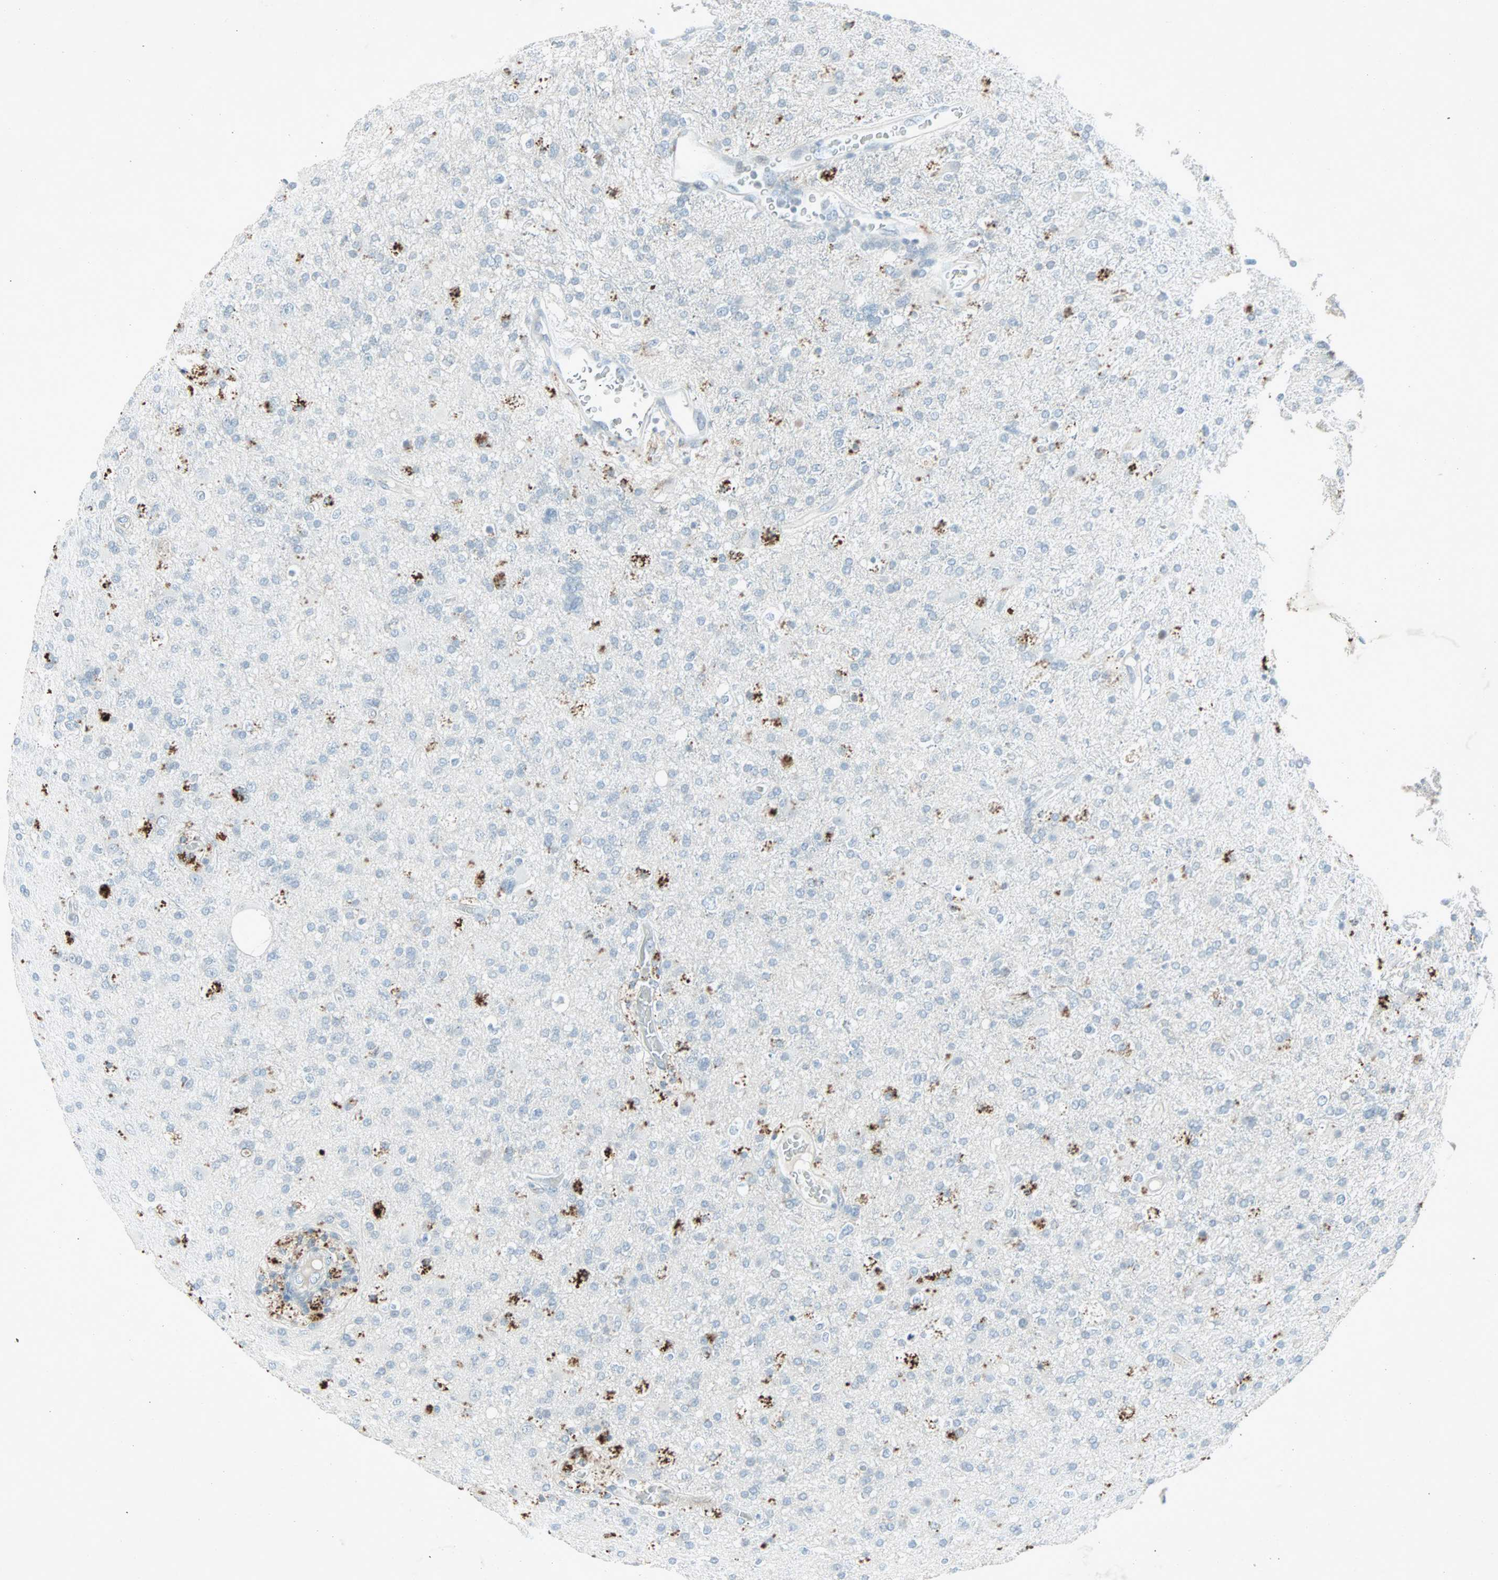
{"staining": {"intensity": "strong", "quantity": "<25%", "location": "cytoplasmic/membranous"}, "tissue": "glioma", "cell_type": "Tumor cells", "image_type": "cancer", "snomed": [{"axis": "morphology", "description": "Glioma, malignant, High grade"}, {"axis": "topography", "description": "Brain"}], "caption": "DAB (3,3'-diaminobenzidine) immunohistochemical staining of malignant high-grade glioma demonstrates strong cytoplasmic/membranous protein positivity in about <25% of tumor cells.", "gene": "LANCL3", "patient": {"sex": "male", "age": 33}}